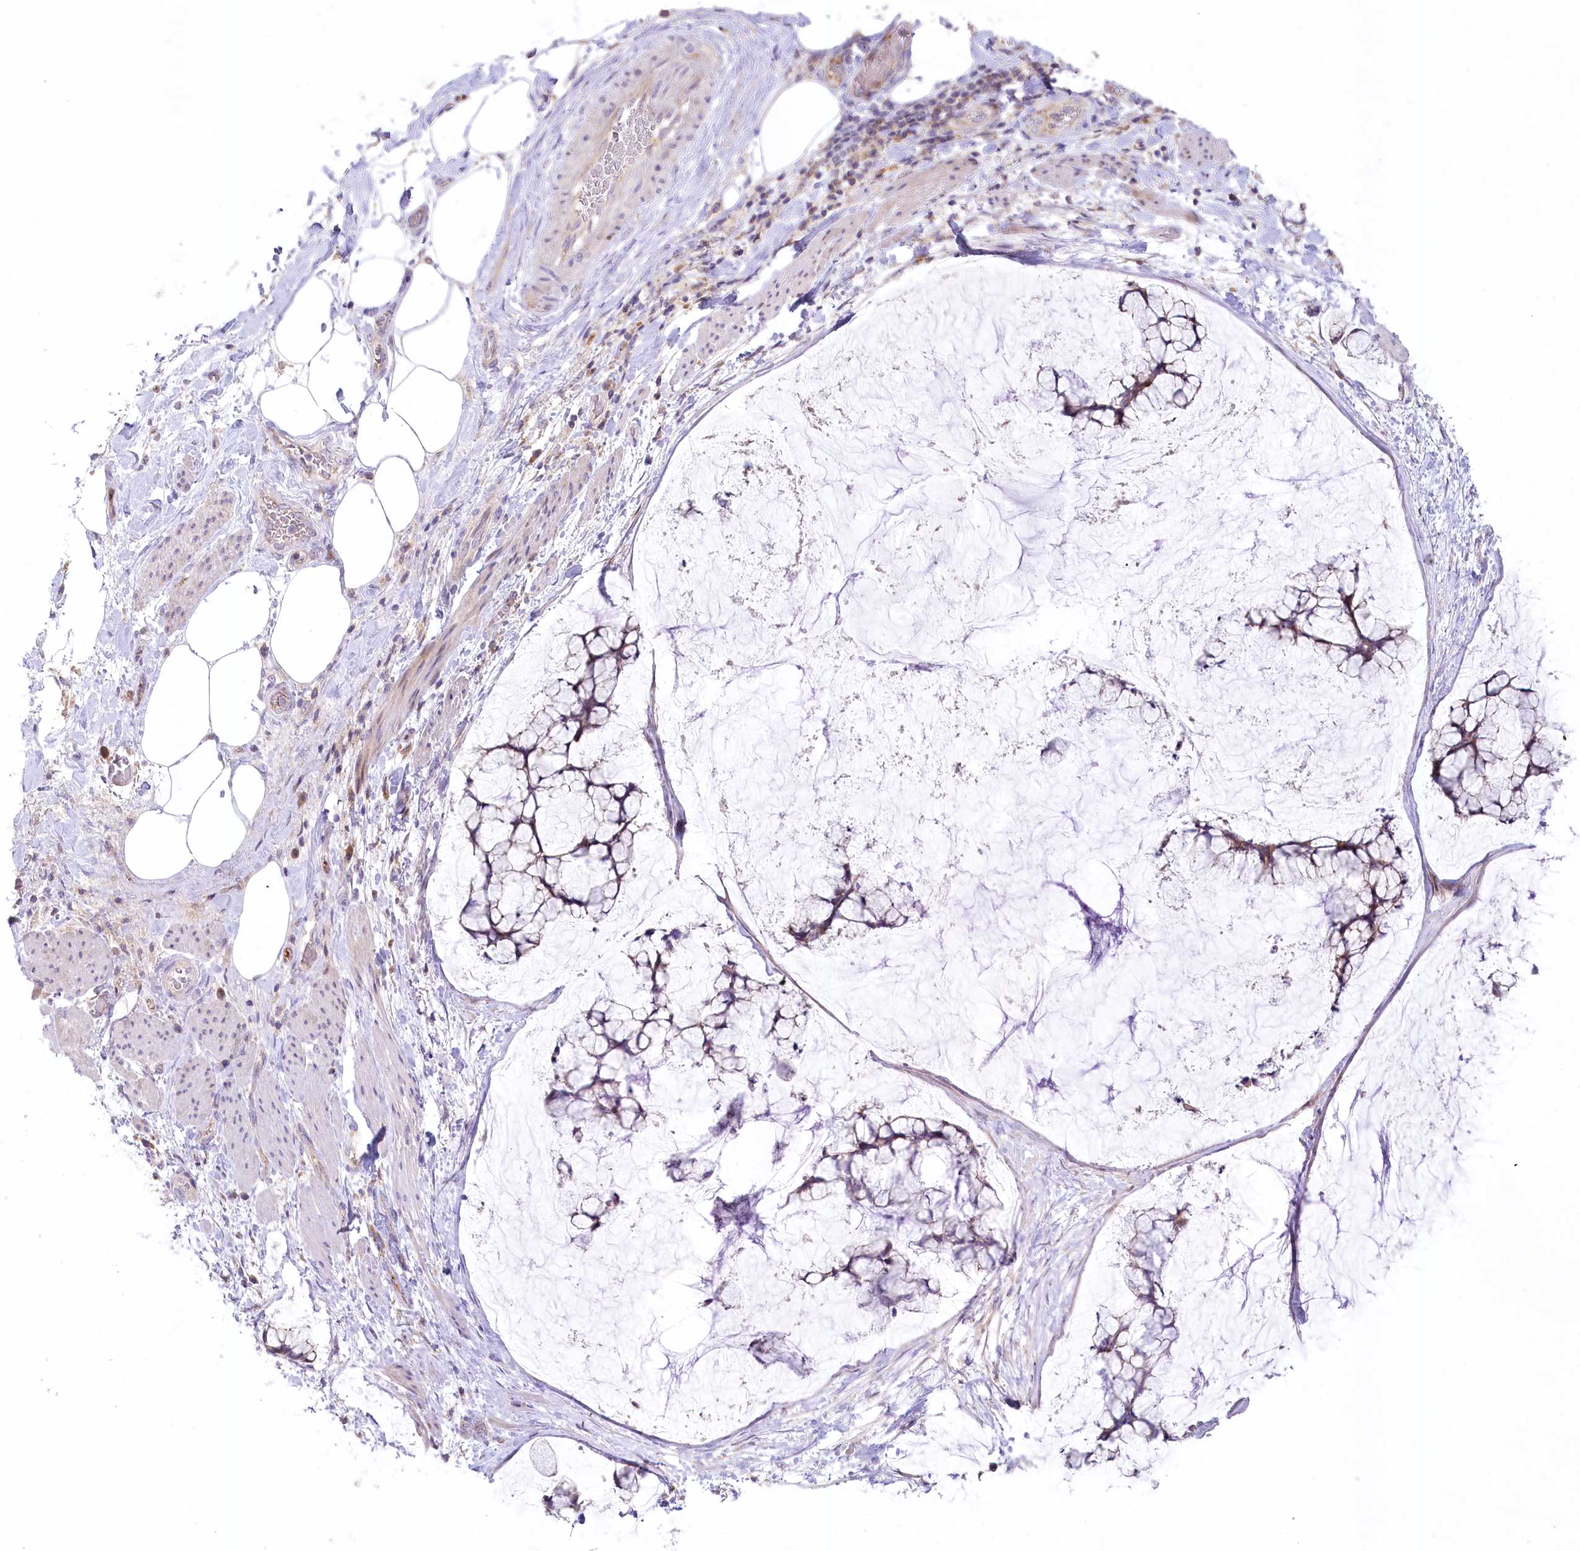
{"staining": {"intensity": "negative", "quantity": "none", "location": "none"}, "tissue": "ovarian cancer", "cell_type": "Tumor cells", "image_type": "cancer", "snomed": [{"axis": "morphology", "description": "Cystadenocarcinoma, mucinous, NOS"}, {"axis": "topography", "description": "Ovary"}], "caption": "Tumor cells are negative for protein expression in human ovarian mucinous cystadenocarcinoma. Nuclei are stained in blue.", "gene": "SLC6A11", "patient": {"sex": "female", "age": 42}}